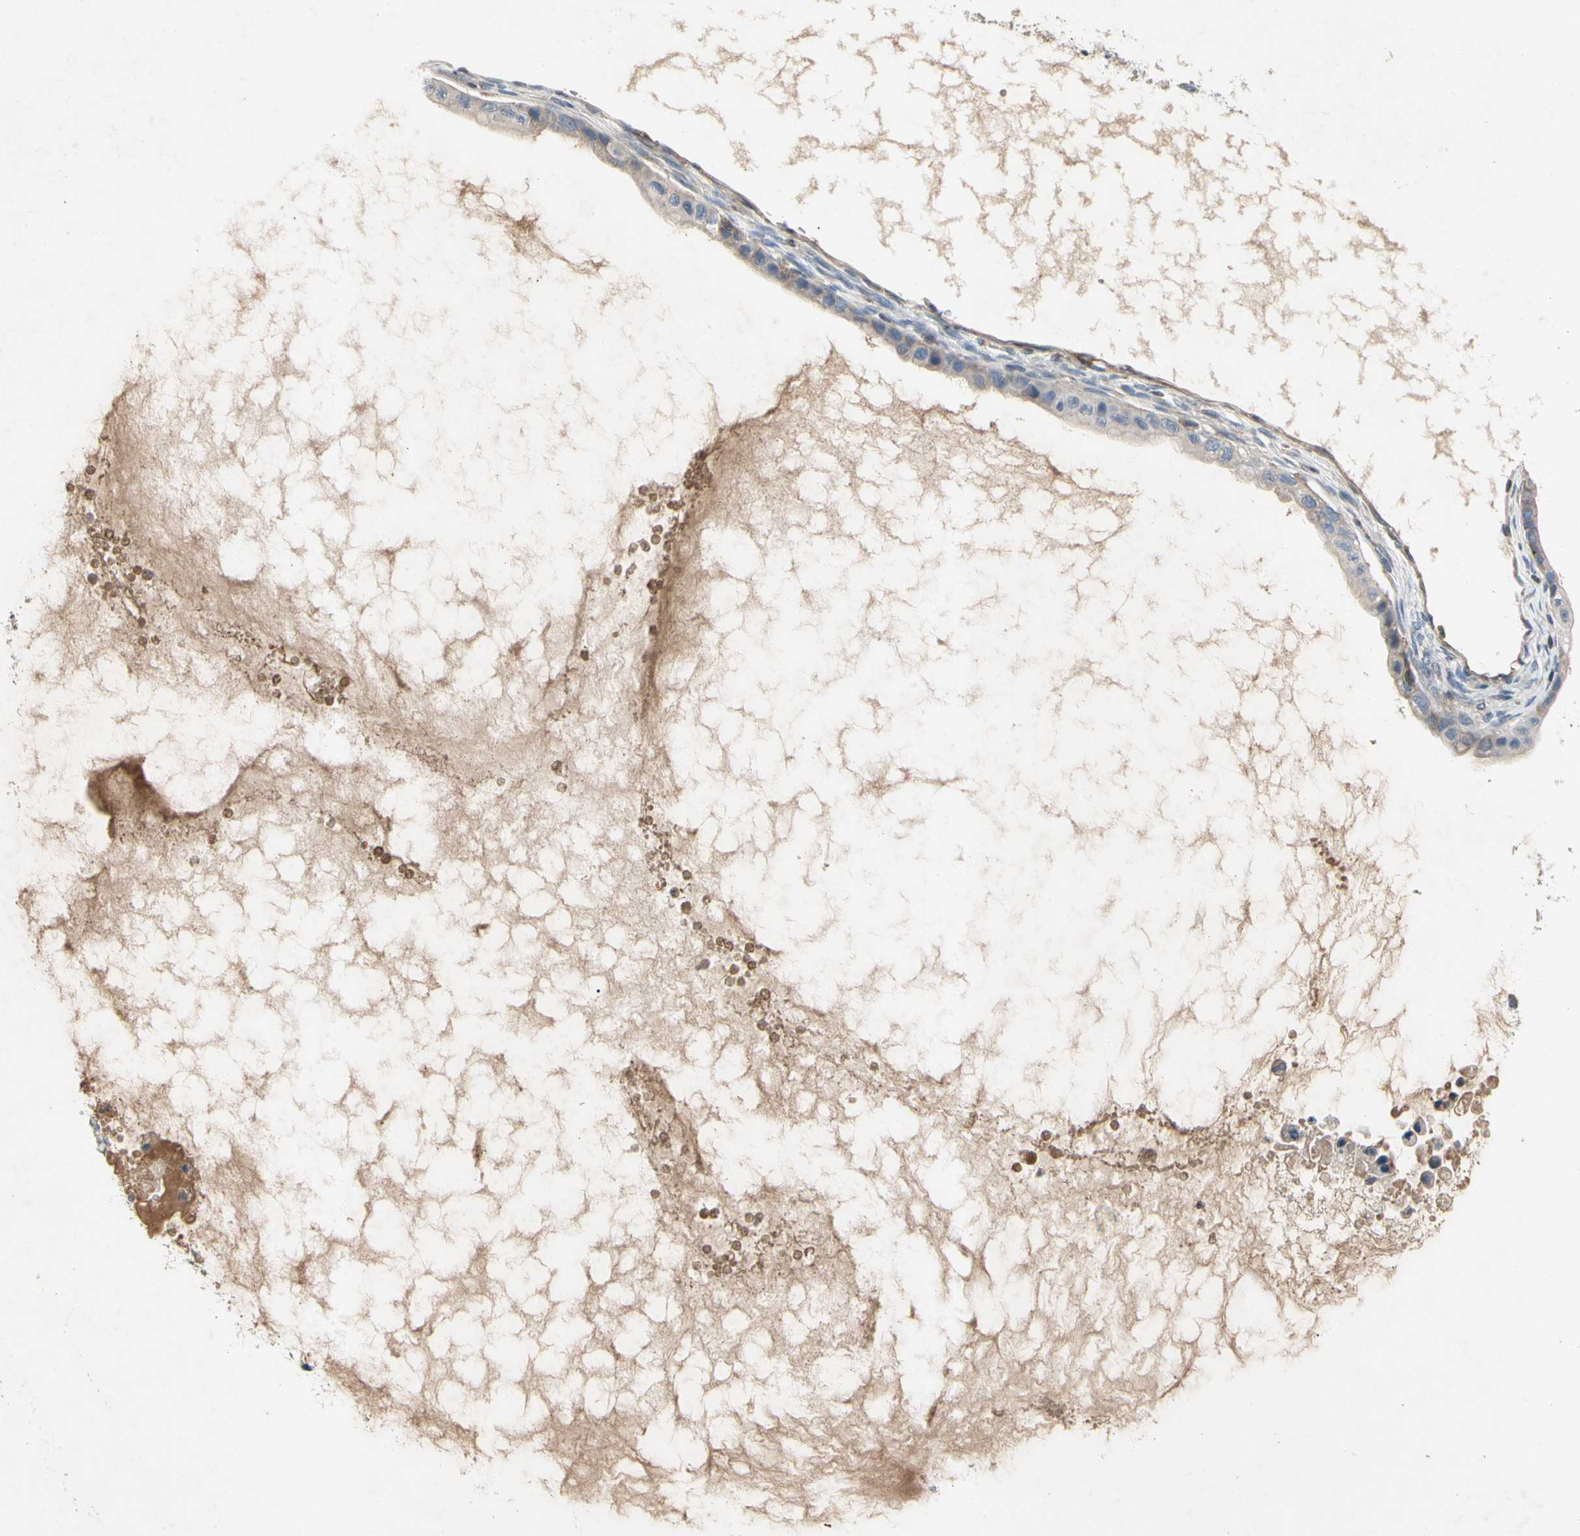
{"staining": {"intensity": "weak", "quantity": "<25%", "location": "cytoplasmic/membranous"}, "tissue": "ovarian cancer", "cell_type": "Tumor cells", "image_type": "cancer", "snomed": [{"axis": "morphology", "description": "Cystadenocarcinoma, mucinous, NOS"}, {"axis": "topography", "description": "Ovary"}], "caption": "The histopathology image exhibits no staining of tumor cells in mucinous cystadenocarcinoma (ovarian).", "gene": "CRTAC1", "patient": {"sex": "female", "age": 80}}